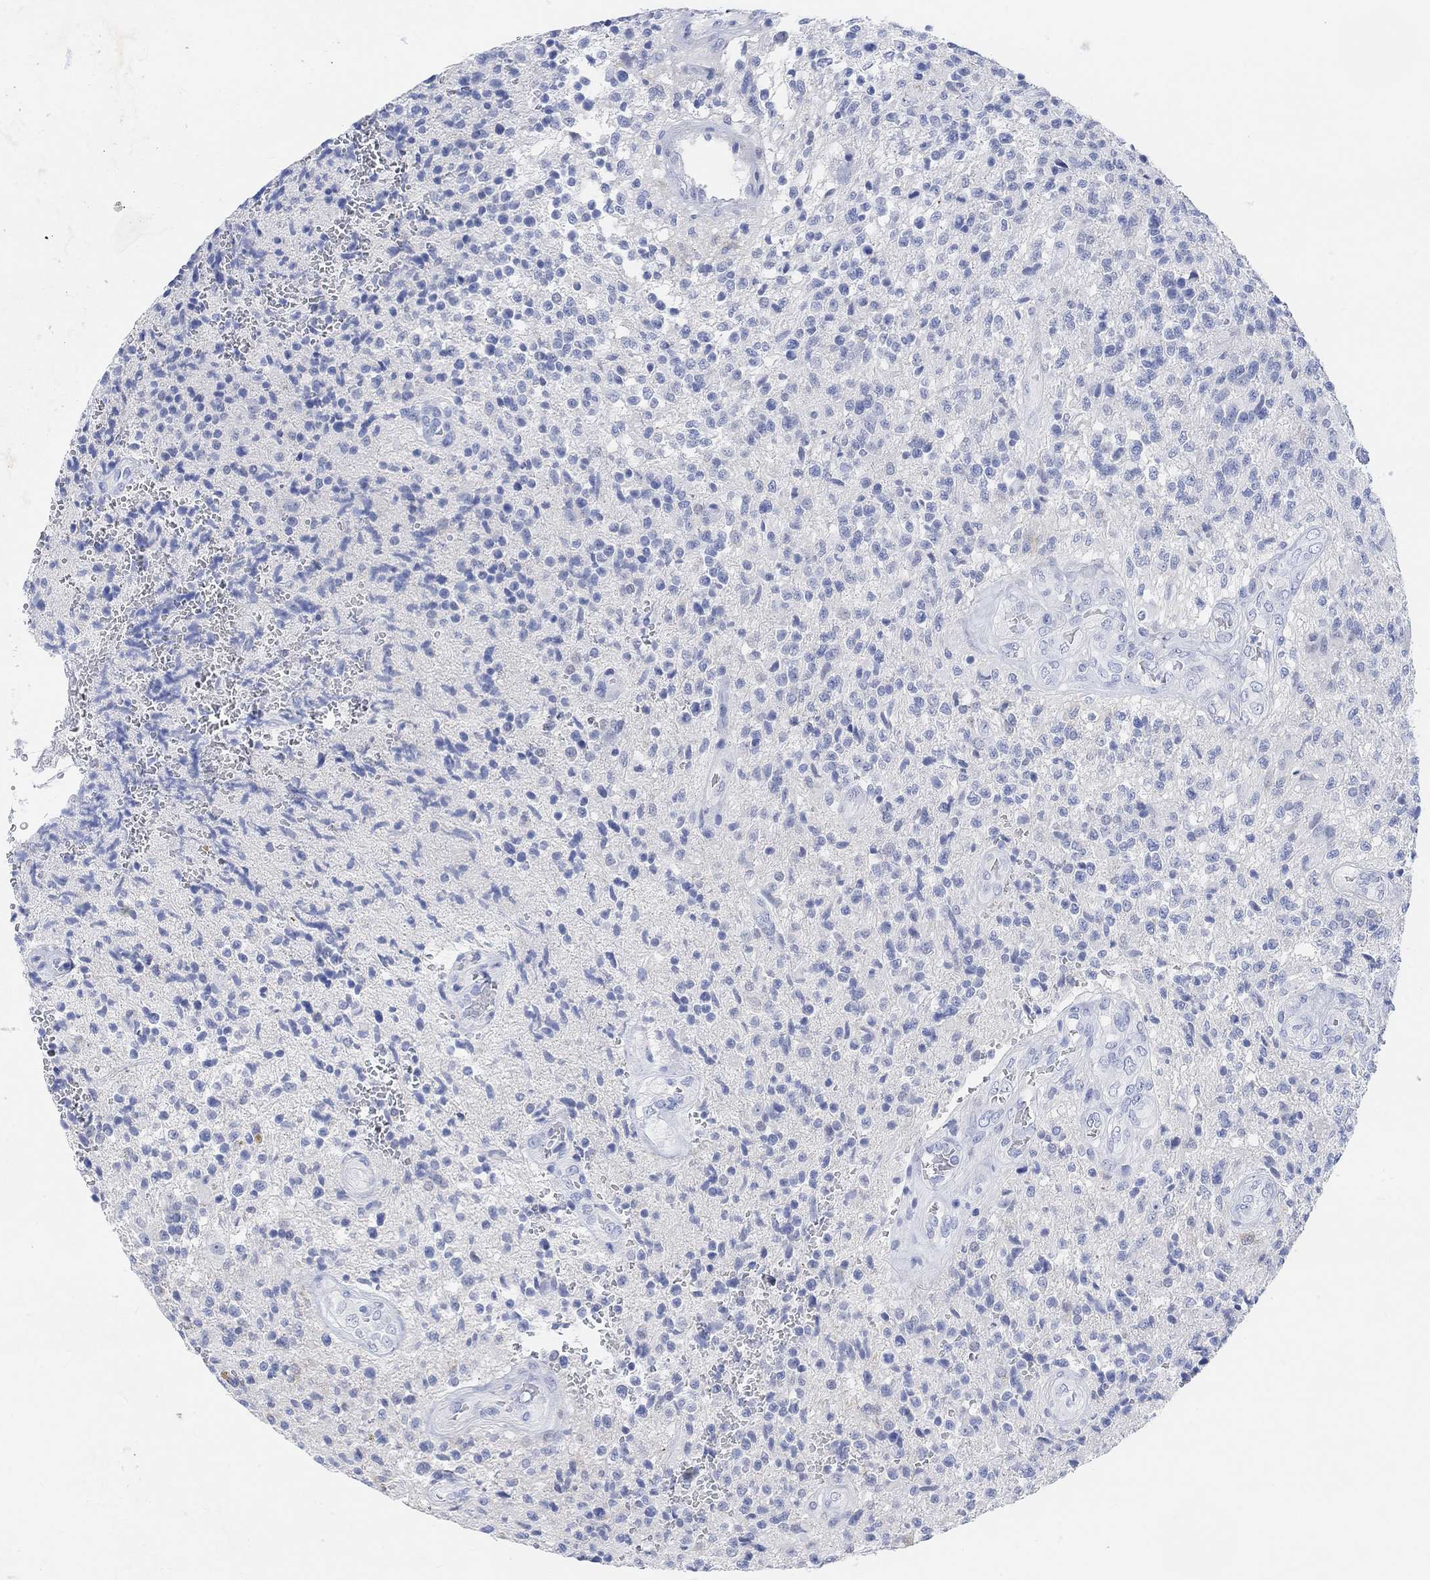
{"staining": {"intensity": "negative", "quantity": "none", "location": "none"}, "tissue": "glioma", "cell_type": "Tumor cells", "image_type": "cancer", "snomed": [{"axis": "morphology", "description": "Glioma, malignant, High grade"}, {"axis": "topography", "description": "Brain"}], "caption": "A high-resolution micrograph shows immunohistochemistry (IHC) staining of glioma, which reveals no significant expression in tumor cells.", "gene": "ENO4", "patient": {"sex": "male", "age": 56}}